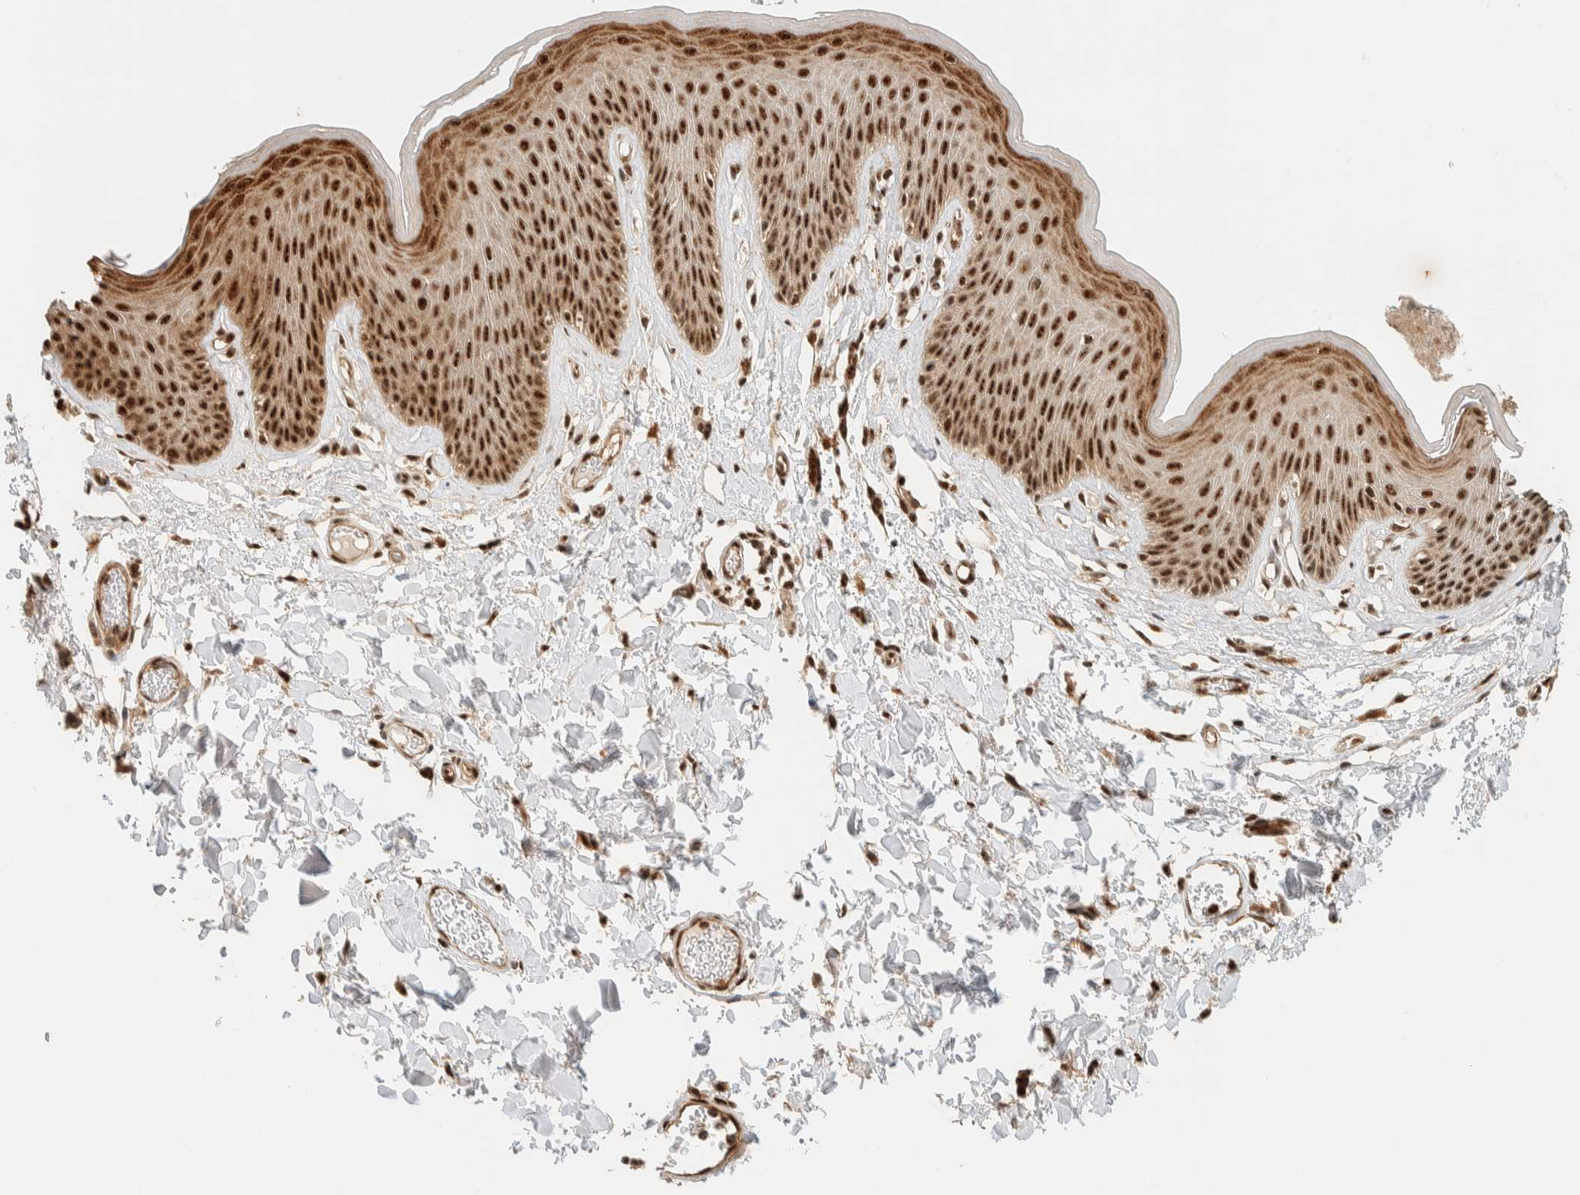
{"staining": {"intensity": "strong", "quantity": ">75%", "location": "cytoplasmic/membranous,nuclear"}, "tissue": "skin", "cell_type": "Epidermal cells", "image_type": "normal", "snomed": [{"axis": "morphology", "description": "Normal tissue, NOS"}, {"axis": "topography", "description": "Vulva"}], "caption": "Immunohistochemical staining of normal skin reveals strong cytoplasmic/membranous,nuclear protein staining in approximately >75% of epidermal cells.", "gene": "SIK1", "patient": {"sex": "female", "age": 73}}